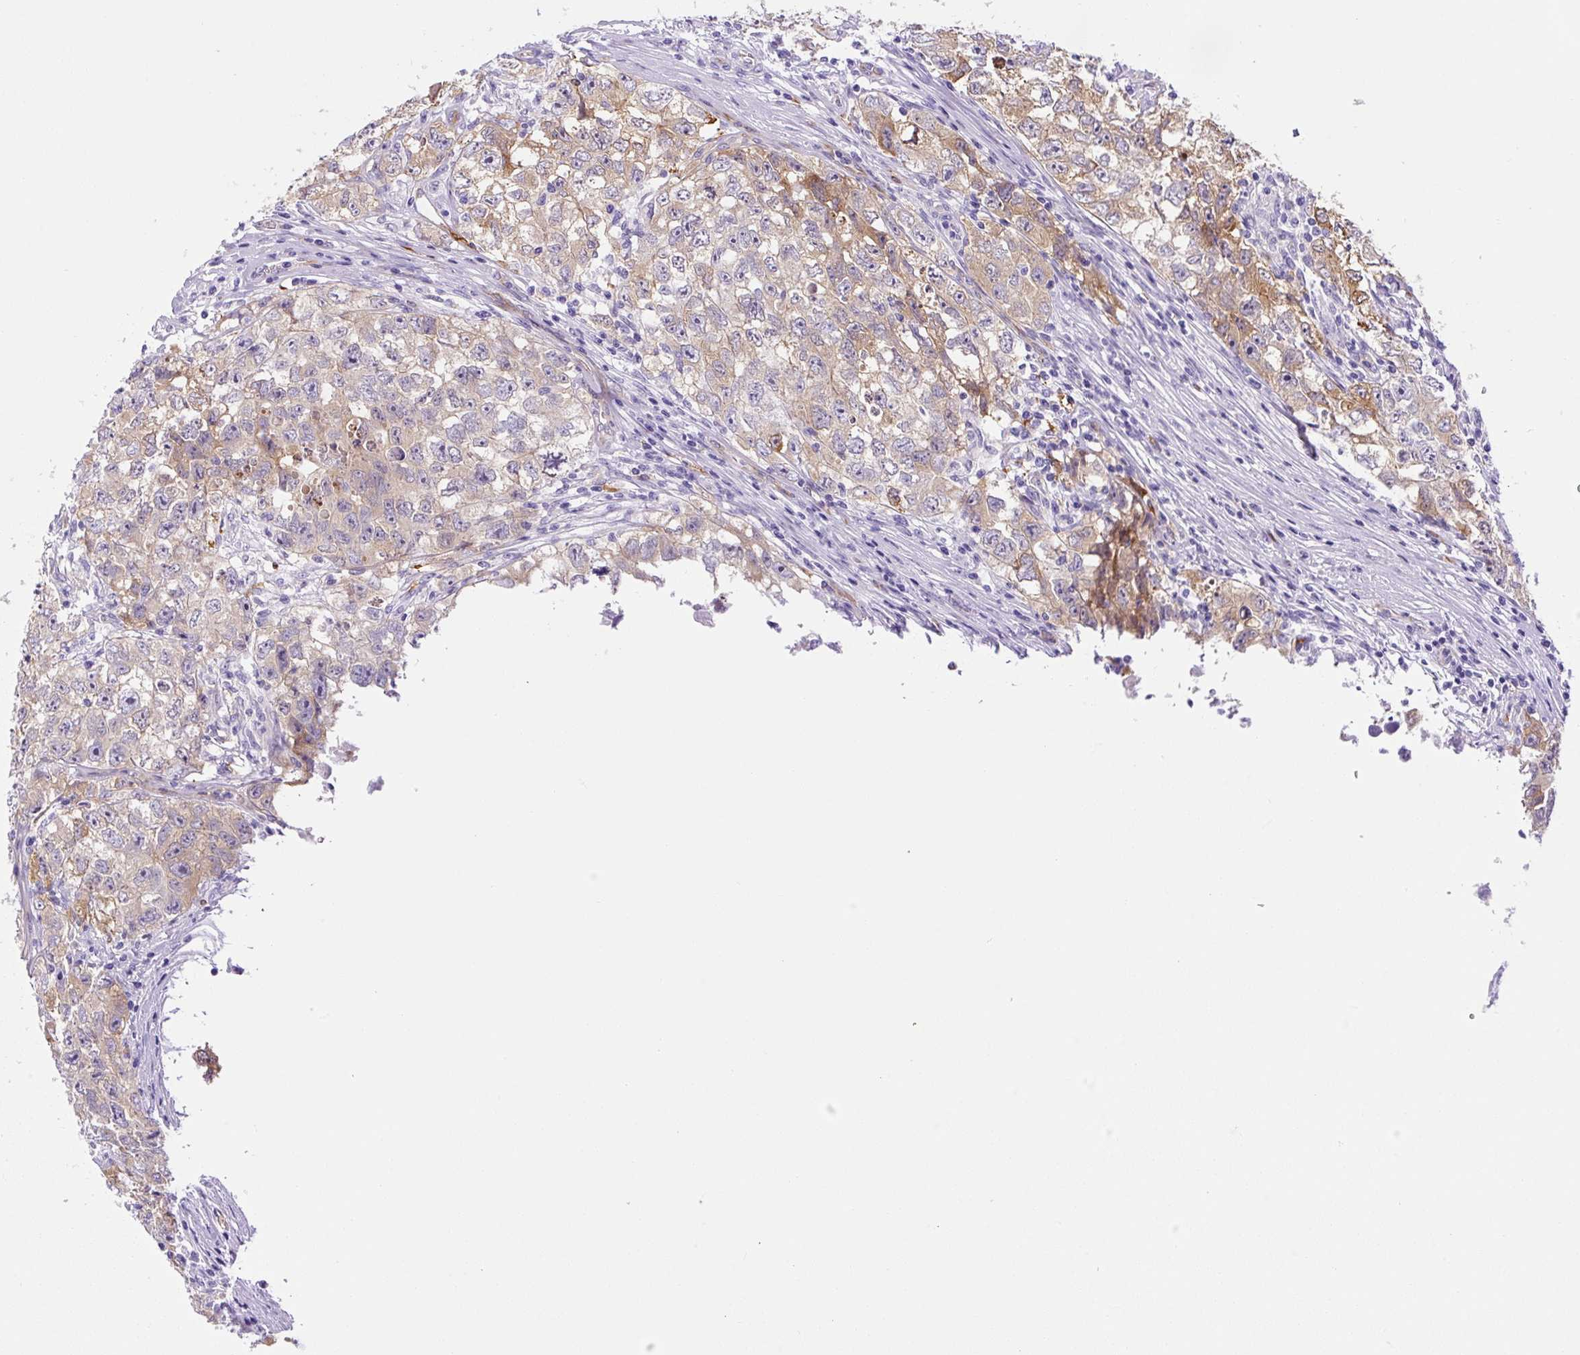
{"staining": {"intensity": "weak", "quantity": ">75%", "location": "cytoplasmic/membranous"}, "tissue": "testis cancer", "cell_type": "Tumor cells", "image_type": "cancer", "snomed": [{"axis": "morphology", "description": "Seminoma, NOS"}, {"axis": "morphology", "description": "Carcinoma, Embryonal, NOS"}, {"axis": "topography", "description": "Testis"}], "caption": "DAB immunohistochemical staining of seminoma (testis) shows weak cytoplasmic/membranous protein staining in about >75% of tumor cells.", "gene": "ASB4", "patient": {"sex": "male", "age": 43}}